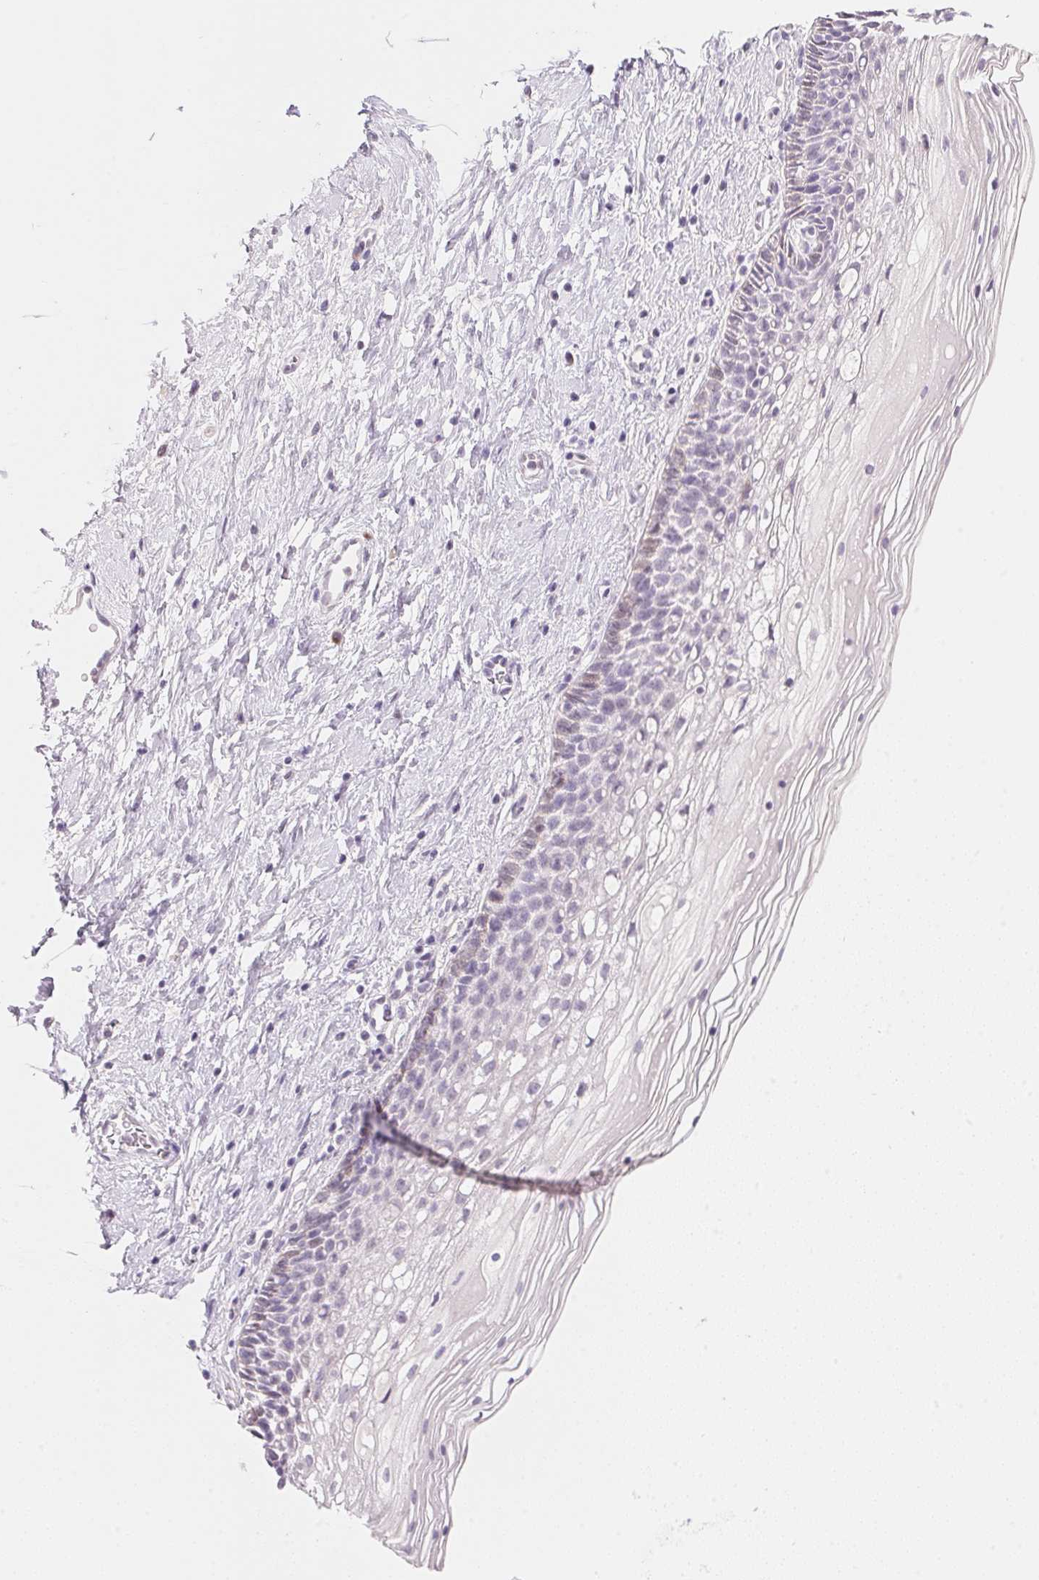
{"staining": {"intensity": "negative", "quantity": "none", "location": "none"}, "tissue": "cervix", "cell_type": "Glandular cells", "image_type": "normal", "snomed": [{"axis": "morphology", "description": "Normal tissue, NOS"}, {"axis": "topography", "description": "Cervix"}], "caption": "High magnification brightfield microscopy of benign cervix stained with DAB (3,3'-diaminobenzidine) (brown) and counterstained with hematoxylin (blue): glandular cells show no significant staining.", "gene": "TEKT1", "patient": {"sex": "female", "age": 34}}